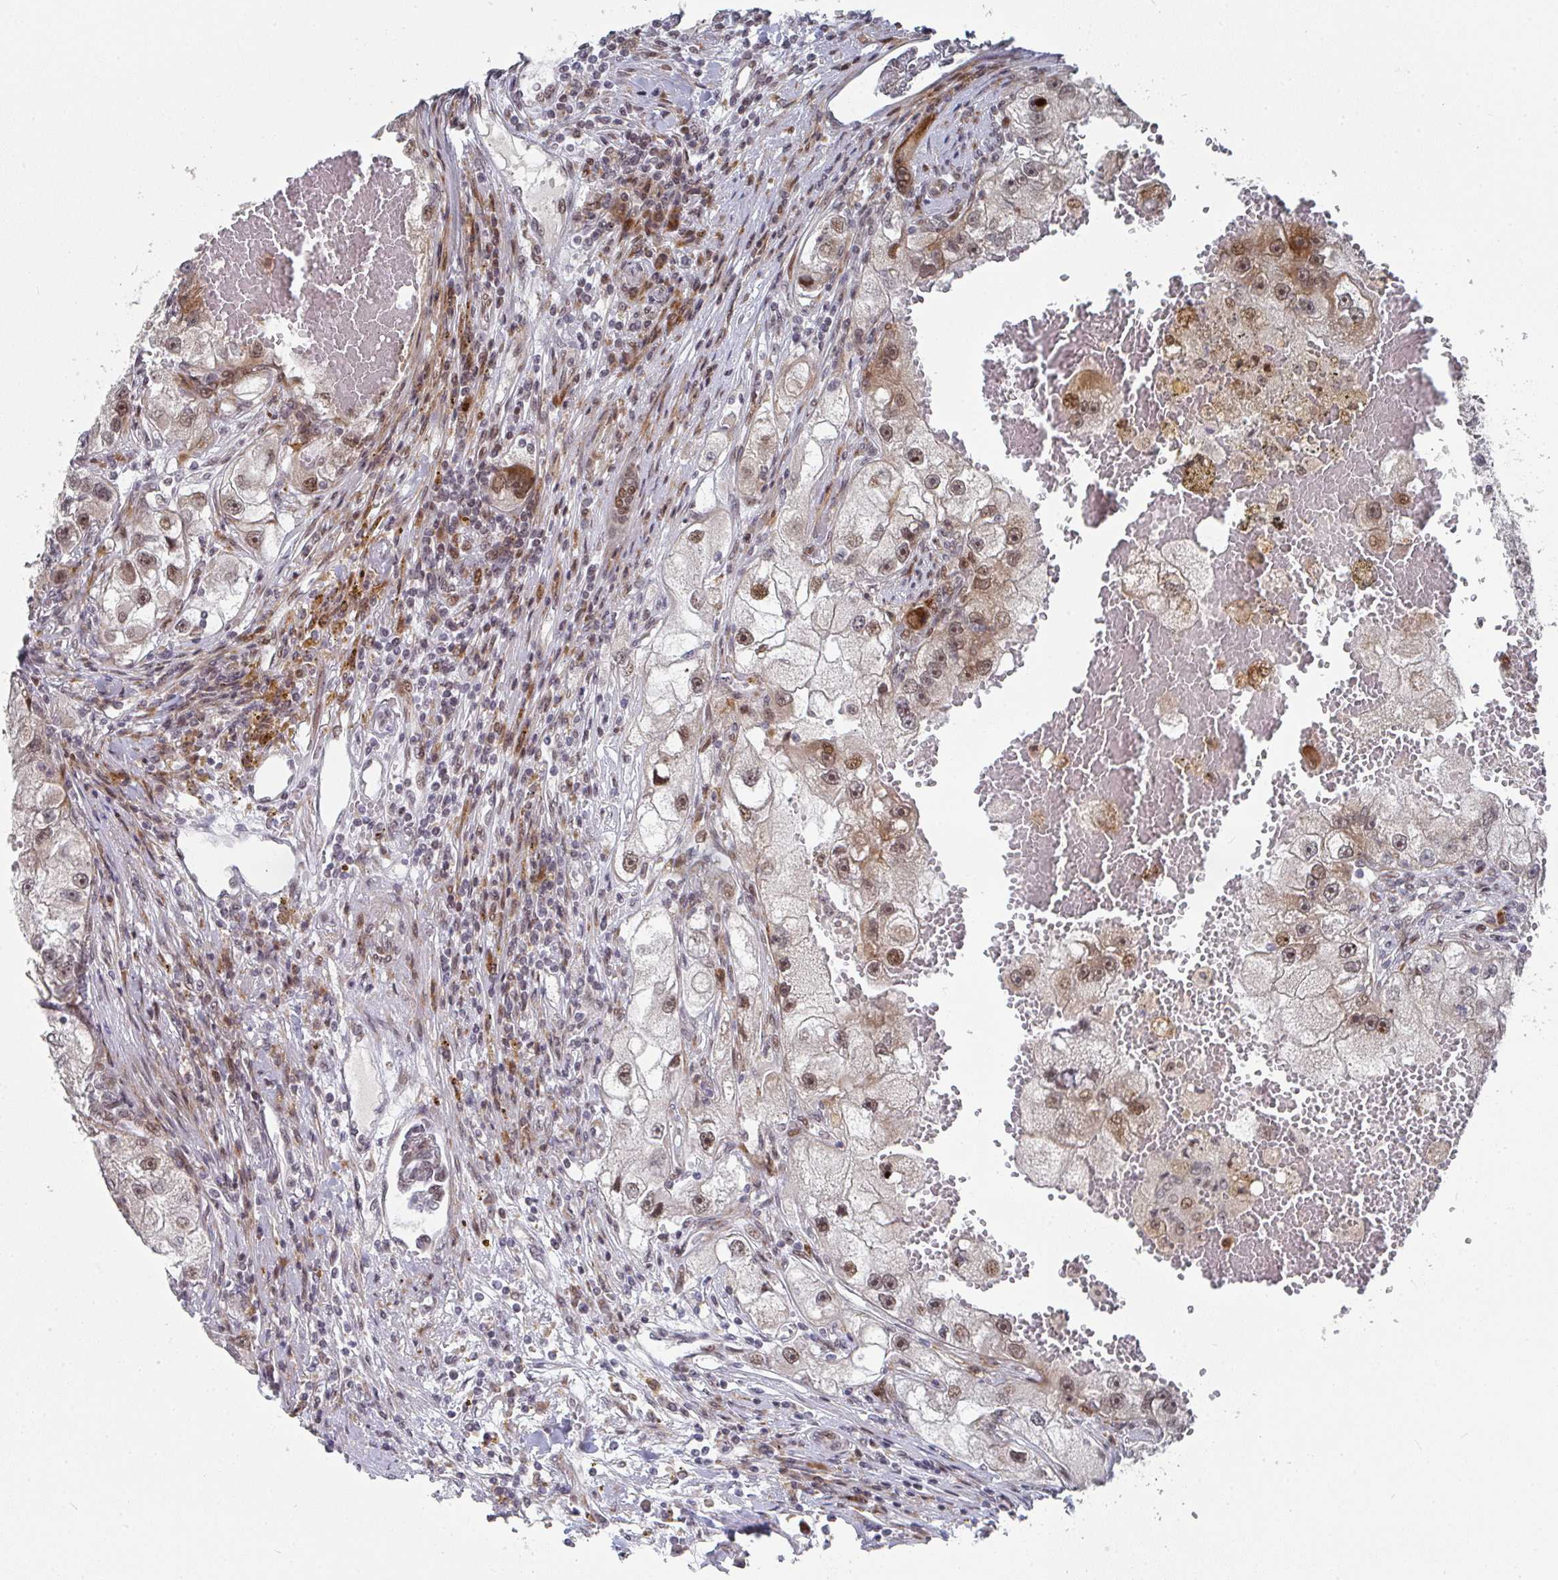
{"staining": {"intensity": "moderate", "quantity": ">75%", "location": "cytoplasmic/membranous,nuclear"}, "tissue": "renal cancer", "cell_type": "Tumor cells", "image_type": "cancer", "snomed": [{"axis": "morphology", "description": "Adenocarcinoma, NOS"}, {"axis": "topography", "description": "Kidney"}], "caption": "Brown immunohistochemical staining in renal cancer (adenocarcinoma) demonstrates moderate cytoplasmic/membranous and nuclear positivity in about >75% of tumor cells.", "gene": "RBBP5", "patient": {"sex": "male", "age": 63}}